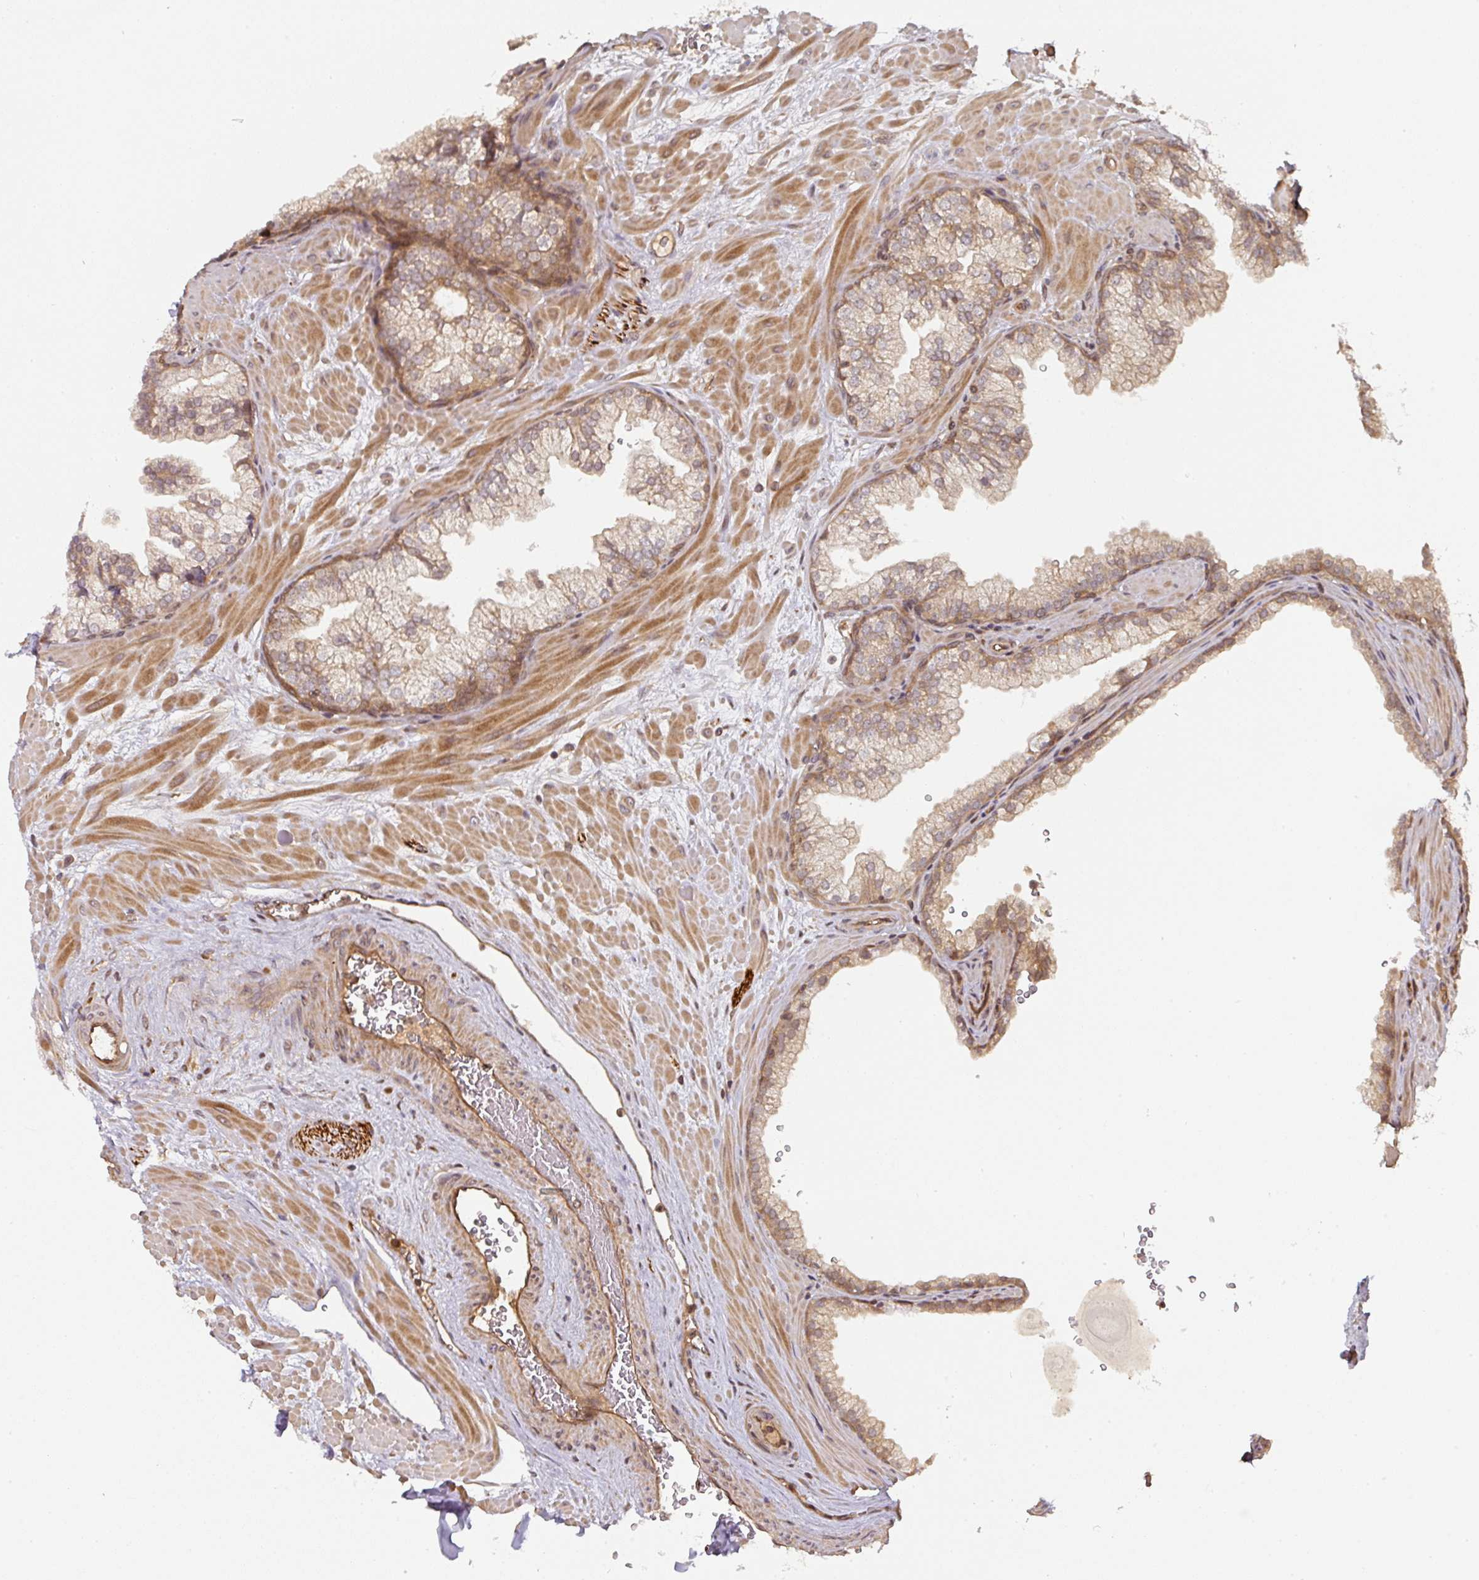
{"staining": {"intensity": "moderate", "quantity": ">75%", "location": "cytoplasmic/membranous"}, "tissue": "prostate", "cell_type": "Glandular cells", "image_type": "normal", "snomed": [{"axis": "morphology", "description": "Normal tissue, NOS"}, {"axis": "topography", "description": "Prostate"}, {"axis": "topography", "description": "Peripheral nerve tissue"}], "caption": "IHC (DAB (3,3'-diaminobenzidine)) staining of benign prostate displays moderate cytoplasmic/membranous protein positivity in approximately >75% of glandular cells. The protein of interest is shown in brown color, while the nuclei are stained blue.", "gene": "EIF4EBP2", "patient": {"sex": "male", "age": 61}}